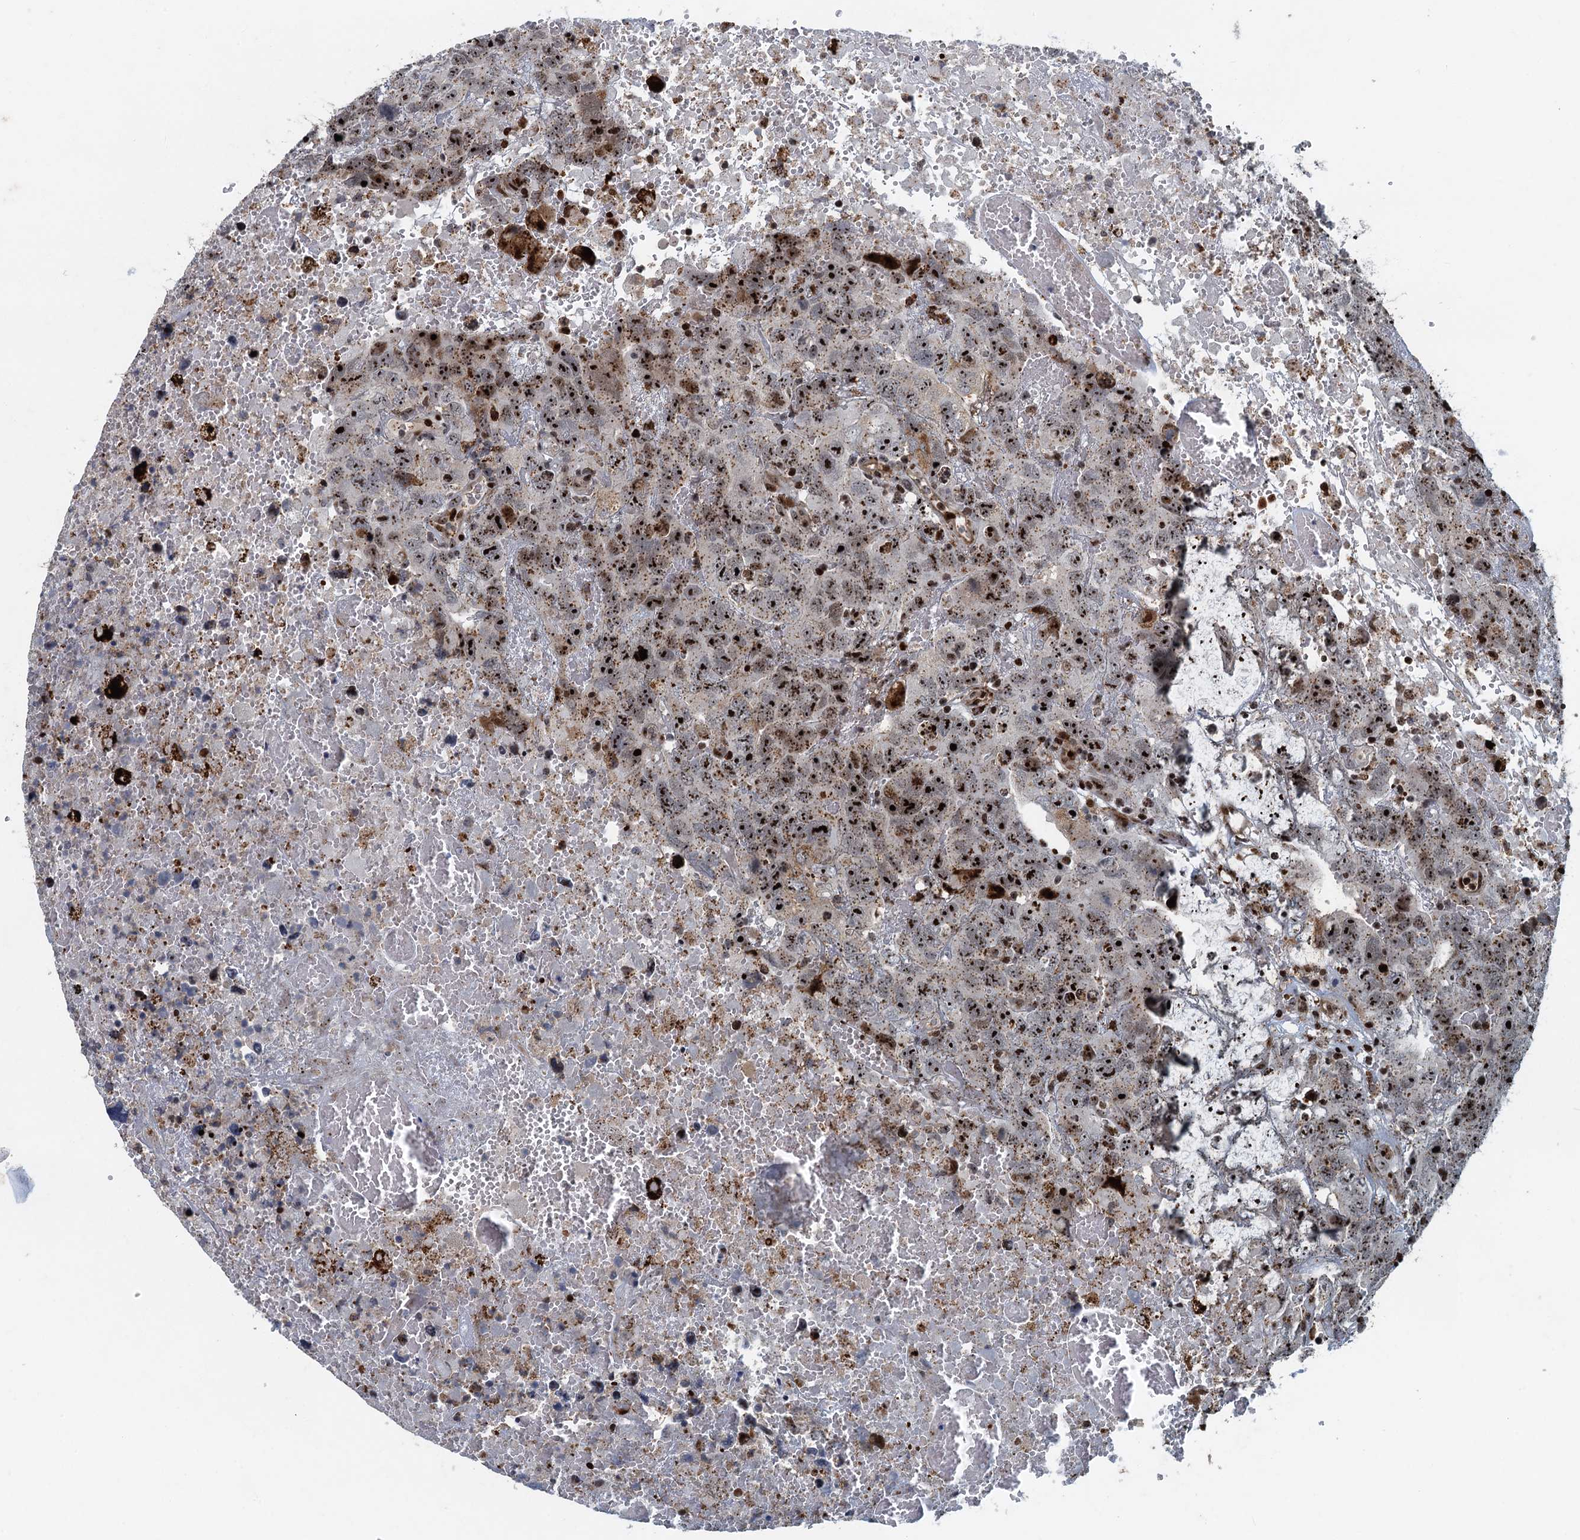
{"staining": {"intensity": "strong", "quantity": "25%-75%", "location": "nuclear"}, "tissue": "testis cancer", "cell_type": "Tumor cells", "image_type": "cancer", "snomed": [{"axis": "morphology", "description": "Carcinoma, Embryonal, NOS"}, {"axis": "topography", "description": "Testis"}], "caption": "This image exhibits testis cancer (embryonal carcinoma) stained with immunohistochemistry to label a protein in brown. The nuclear of tumor cells show strong positivity for the protein. Nuclei are counter-stained blue.", "gene": "ANKRD13D", "patient": {"sex": "male", "age": 45}}